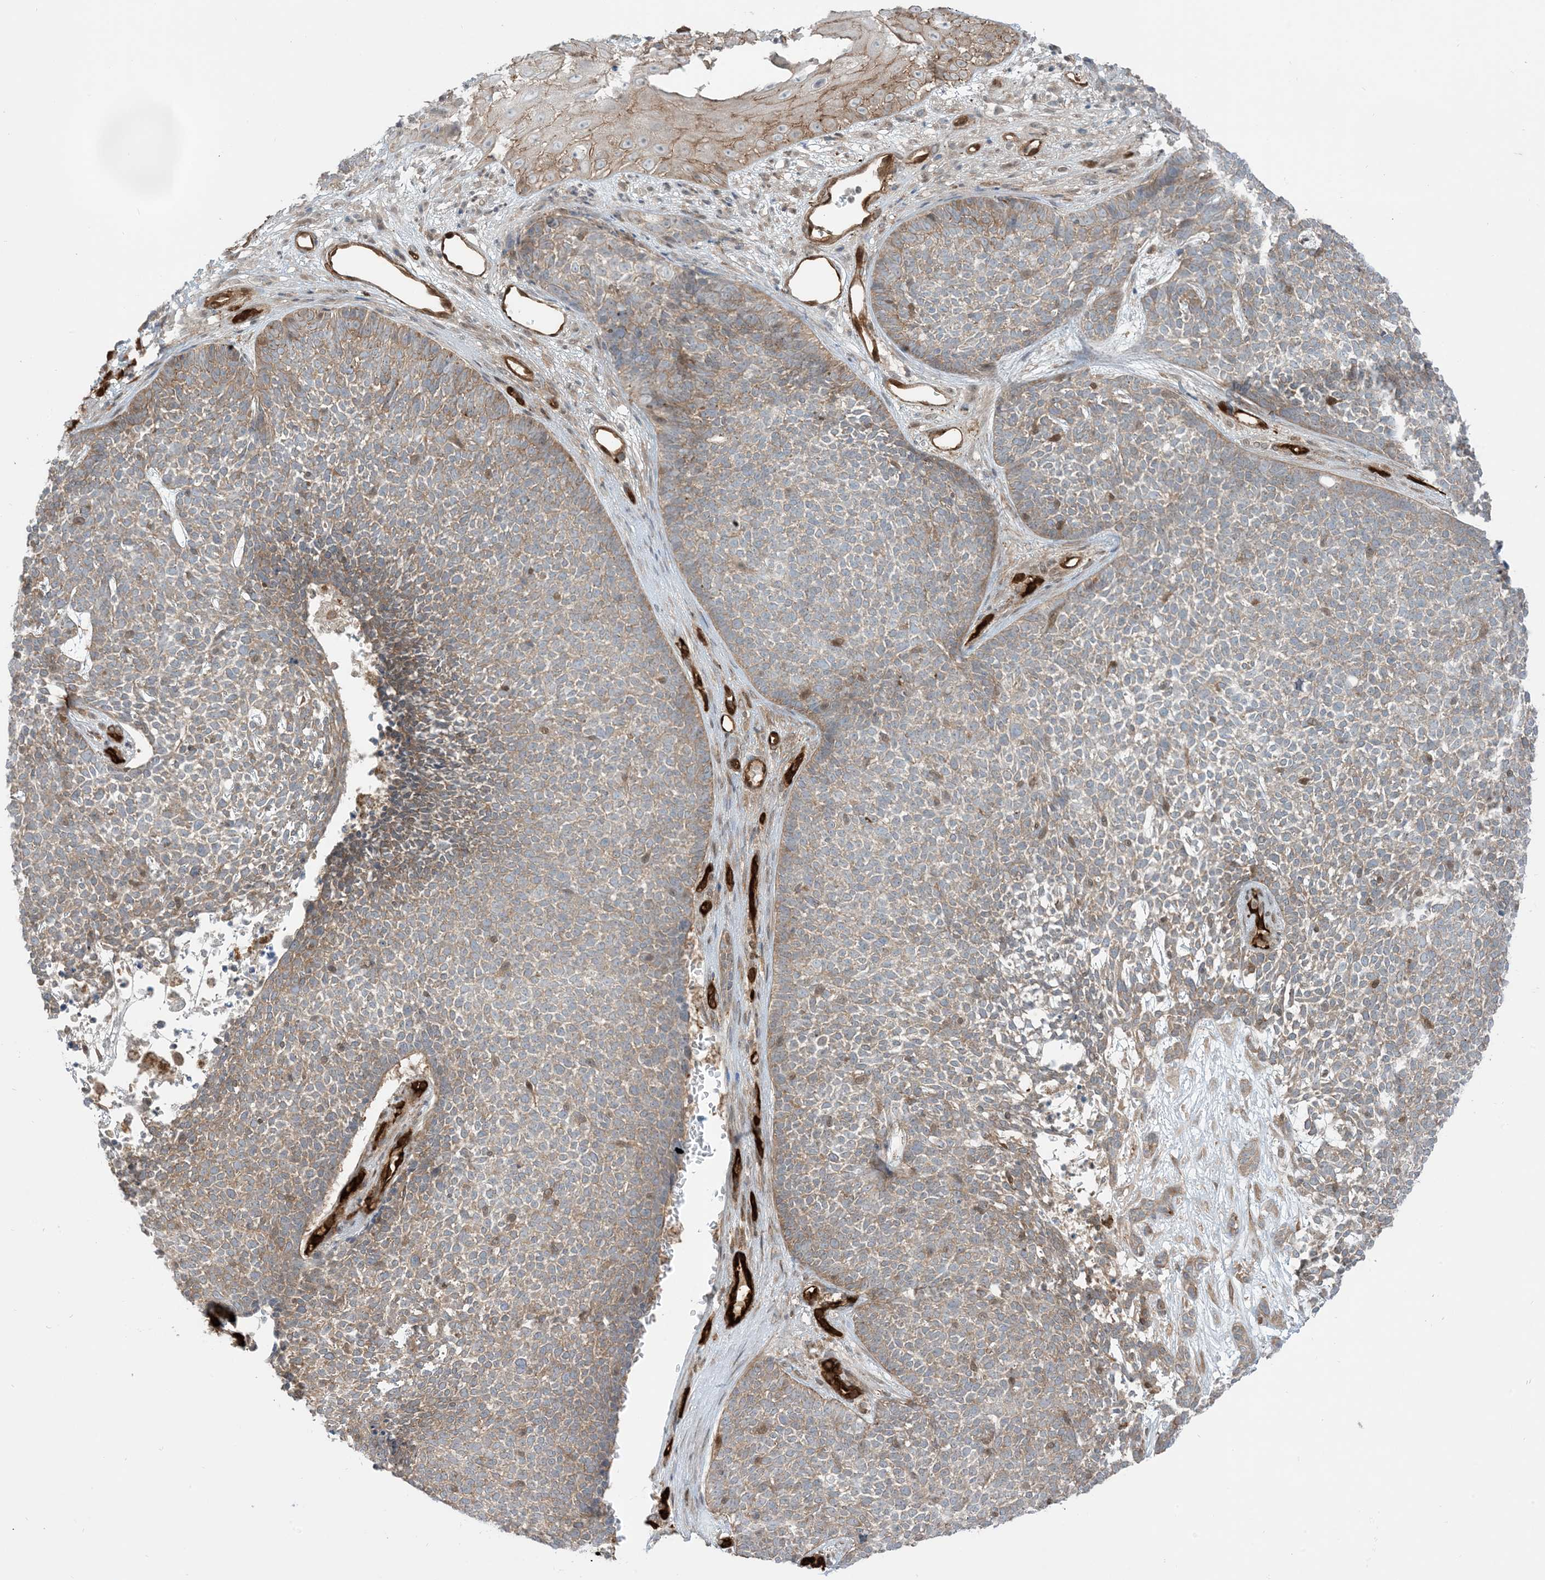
{"staining": {"intensity": "moderate", "quantity": "<25%", "location": "cytoplasmic/membranous"}, "tissue": "skin cancer", "cell_type": "Tumor cells", "image_type": "cancer", "snomed": [{"axis": "morphology", "description": "Basal cell carcinoma"}, {"axis": "topography", "description": "Skin"}], "caption": "Tumor cells demonstrate low levels of moderate cytoplasmic/membranous staining in about <25% of cells in human skin cancer (basal cell carcinoma).", "gene": "PPM1F", "patient": {"sex": "female", "age": 84}}